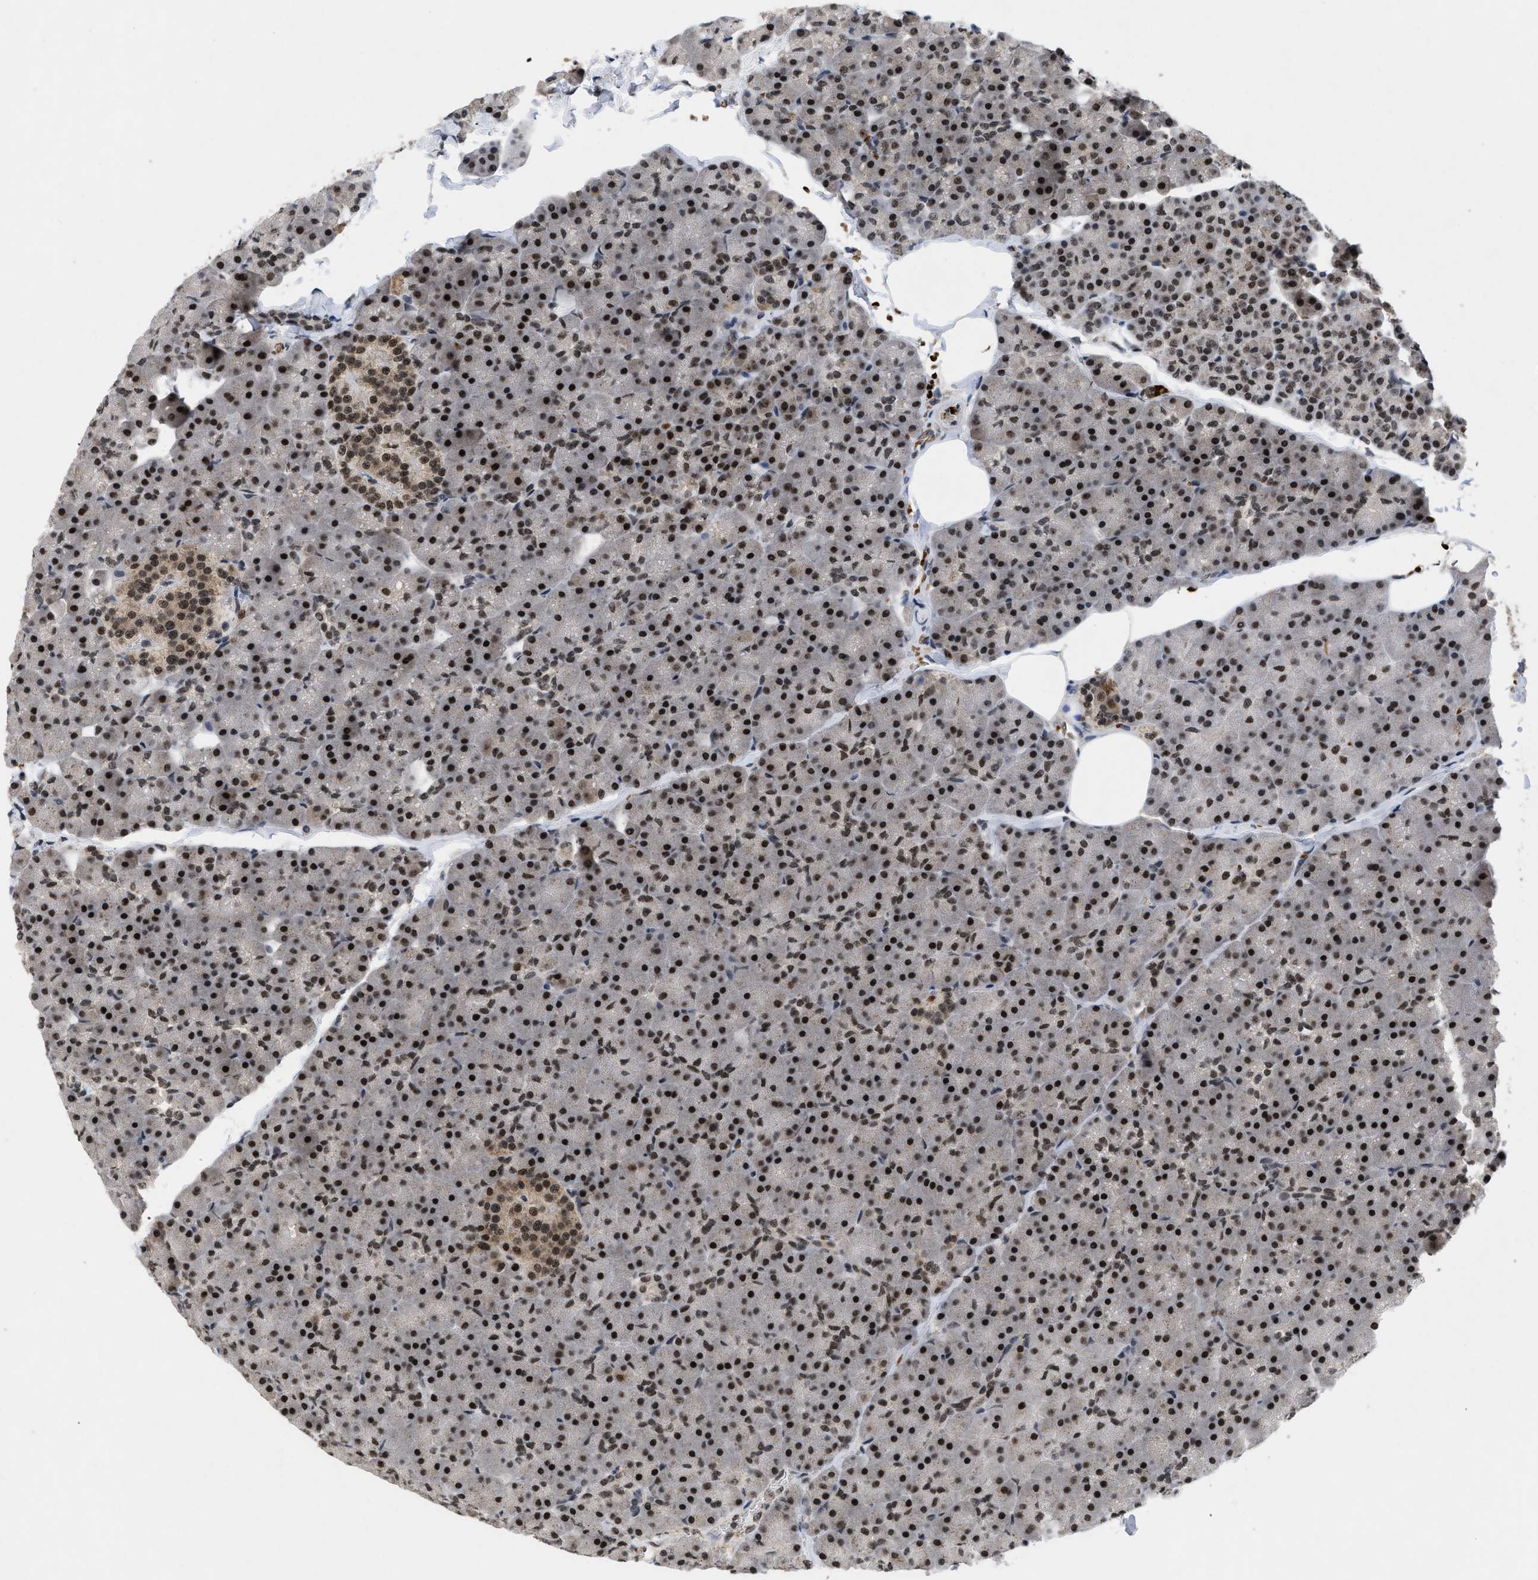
{"staining": {"intensity": "strong", "quantity": ">75%", "location": "nuclear"}, "tissue": "pancreas", "cell_type": "Exocrine glandular cells", "image_type": "normal", "snomed": [{"axis": "morphology", "description": "Normal tissue, NOS"}, {"axis": "topography", "description": "Pancreas"}], "caption": "Pancreas stained with a protein marker reveals strong staining in exocrine glandular cells.", "gene": "ZNF346", "patient": {"sex": "male", "age": 35}}